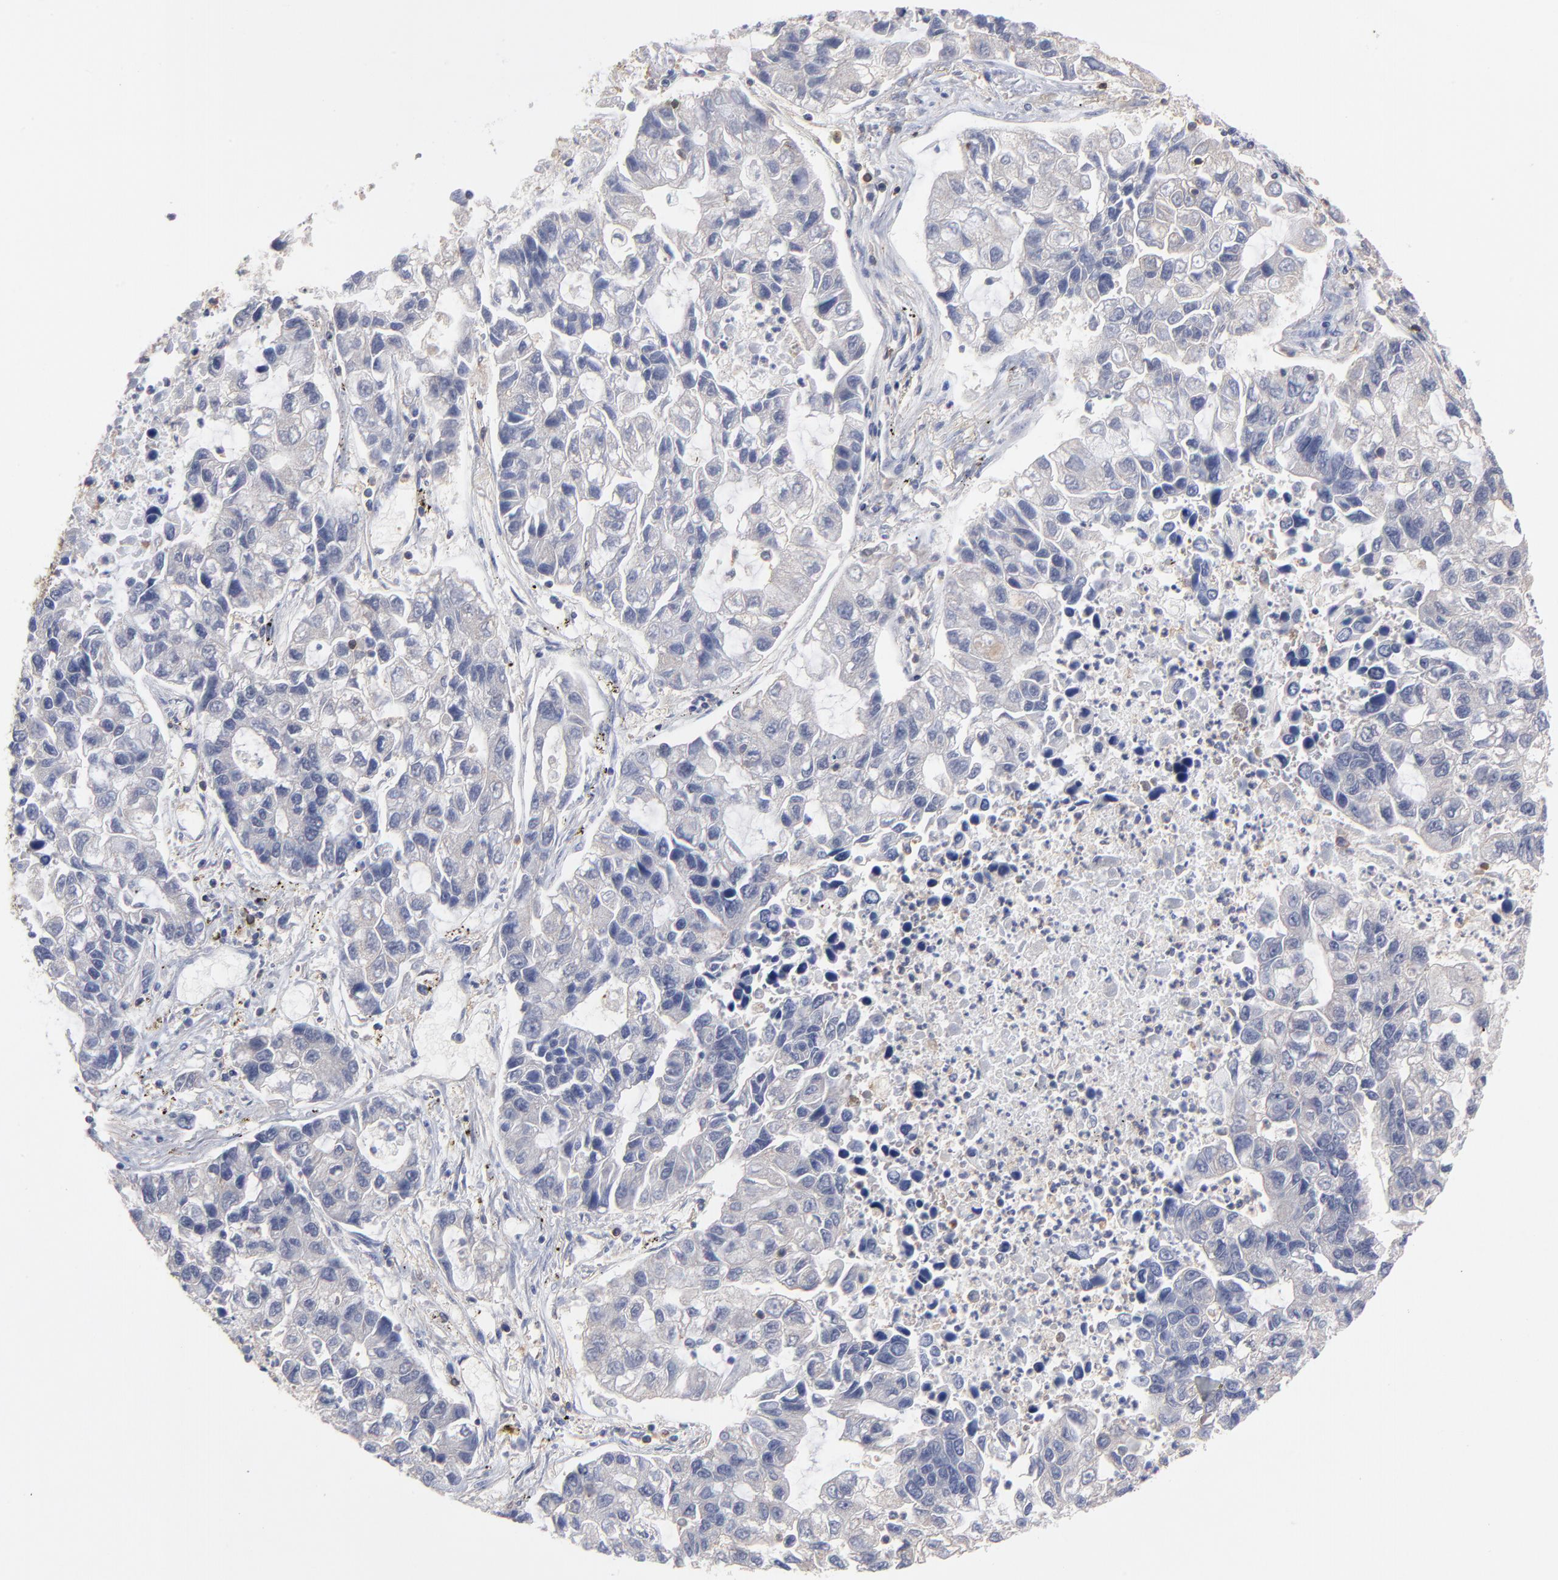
{"staining": {"intensity": "weak", "quantity": "<25%", "location": "cytoplasmic/membranous"}, "tissue": "lung cancer", "cell_type": "Tumor cells", "image_type": "cancer", "snomed": [{"axis": "morphology", "description": "Adenocarcinoma, NOS"}, {"axis": "topography", "description": "Lung"}], "caption": "The immunohistochemistry (IHC) histopathology image has no significant expression in tumor cells of lung cancer tissue.", "gene": "ASL", "patient": {"sex": "female", "age": 51}}